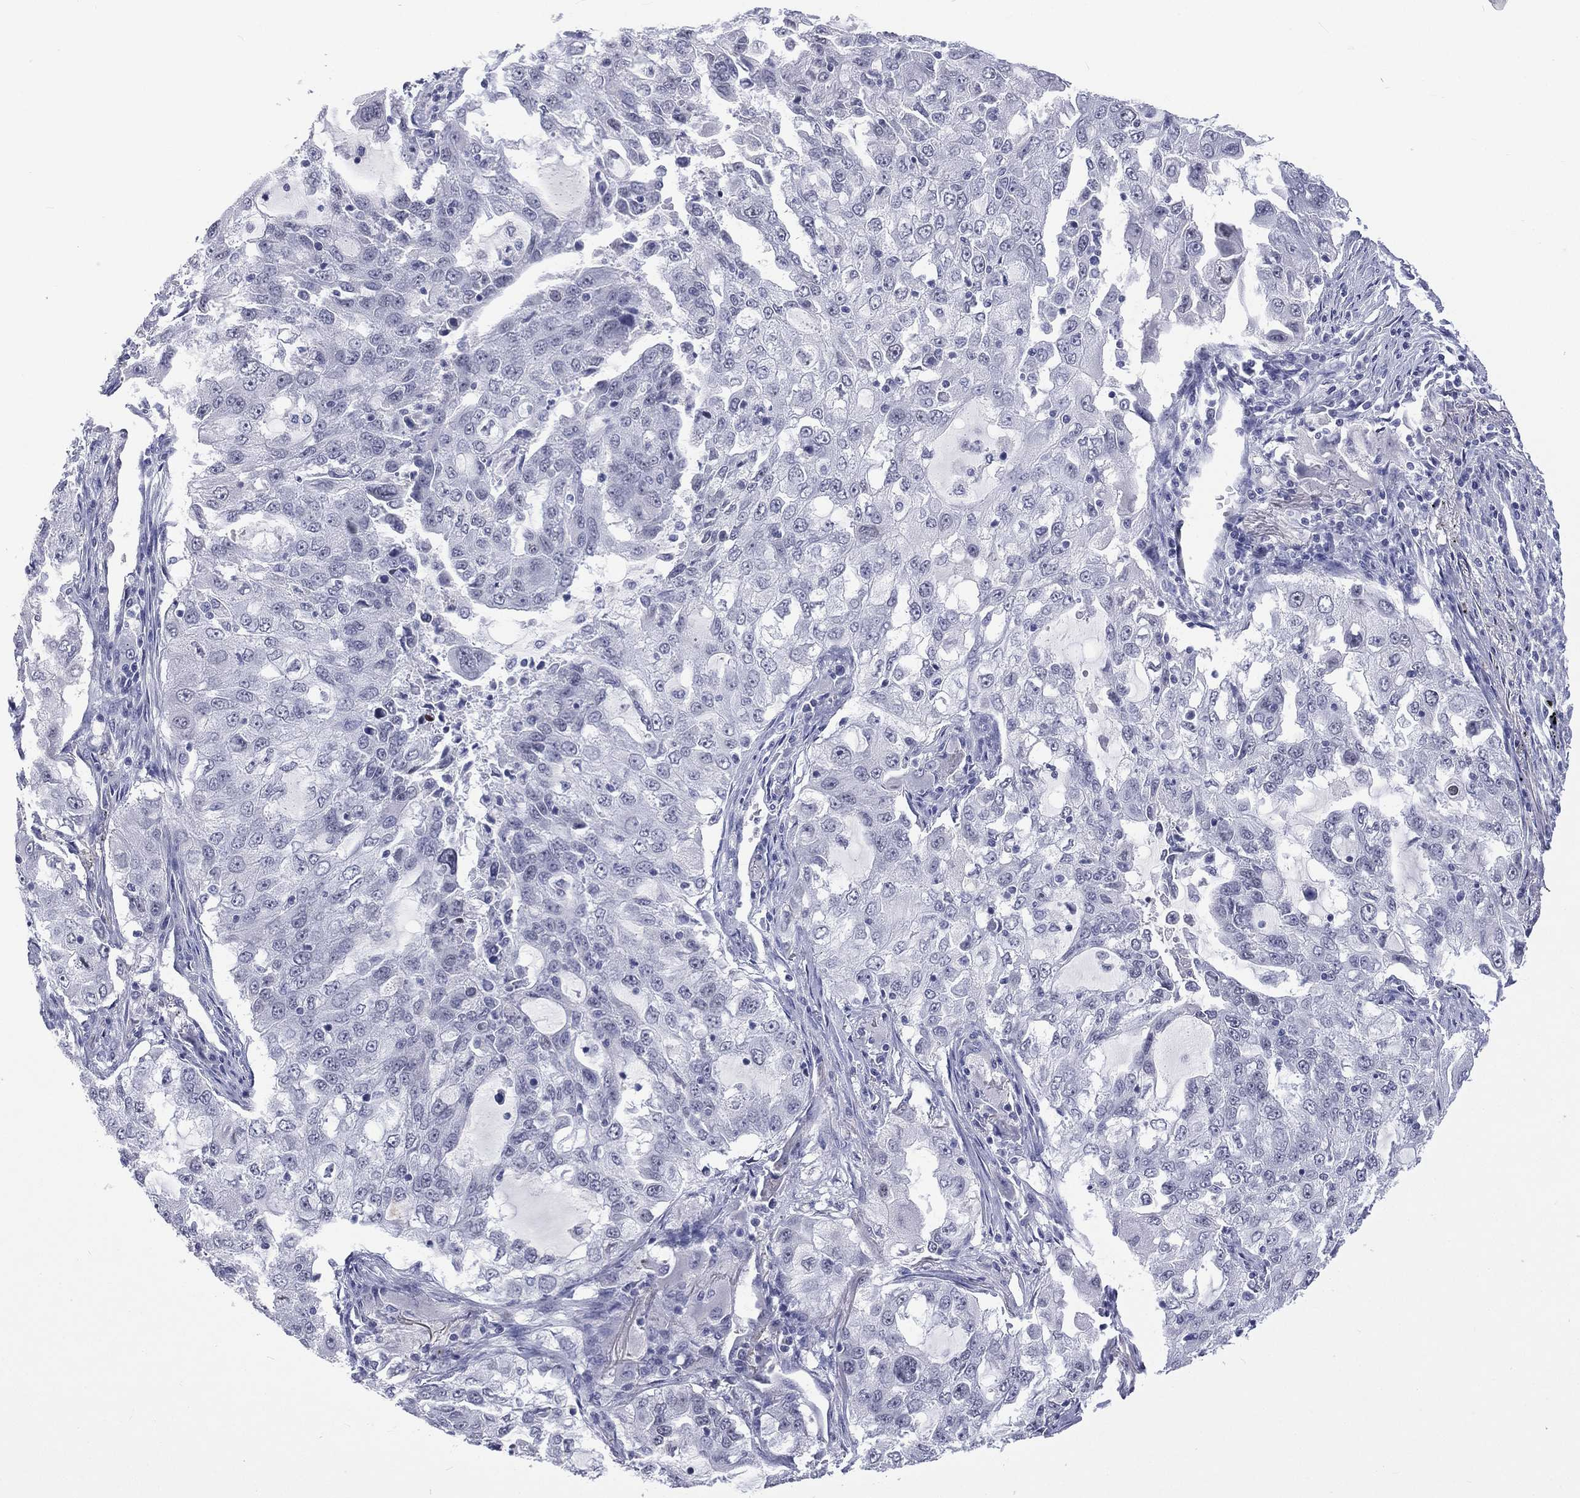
{"staining": {"intensity": "negative", "quantity": "none", "location": "none"}, "tissue": "lung cancer", "cell_type": "Tumor cells", "image_type": "cancer", "snomed": [{"axis": "morphology", "description": "Adenocarcinoma, NOS"}, {"axis": "topography", "description": "Lung"}], "caption": "This micrograph is of lung adenocarcinoma stained with immunohistochemistry (IHC) to label a protein in brown with the nuclei are counter-stained blue. There is no staining in tumor cells.", "gene": "SSX1", "patient": {"sex": "female", "age": 61}}